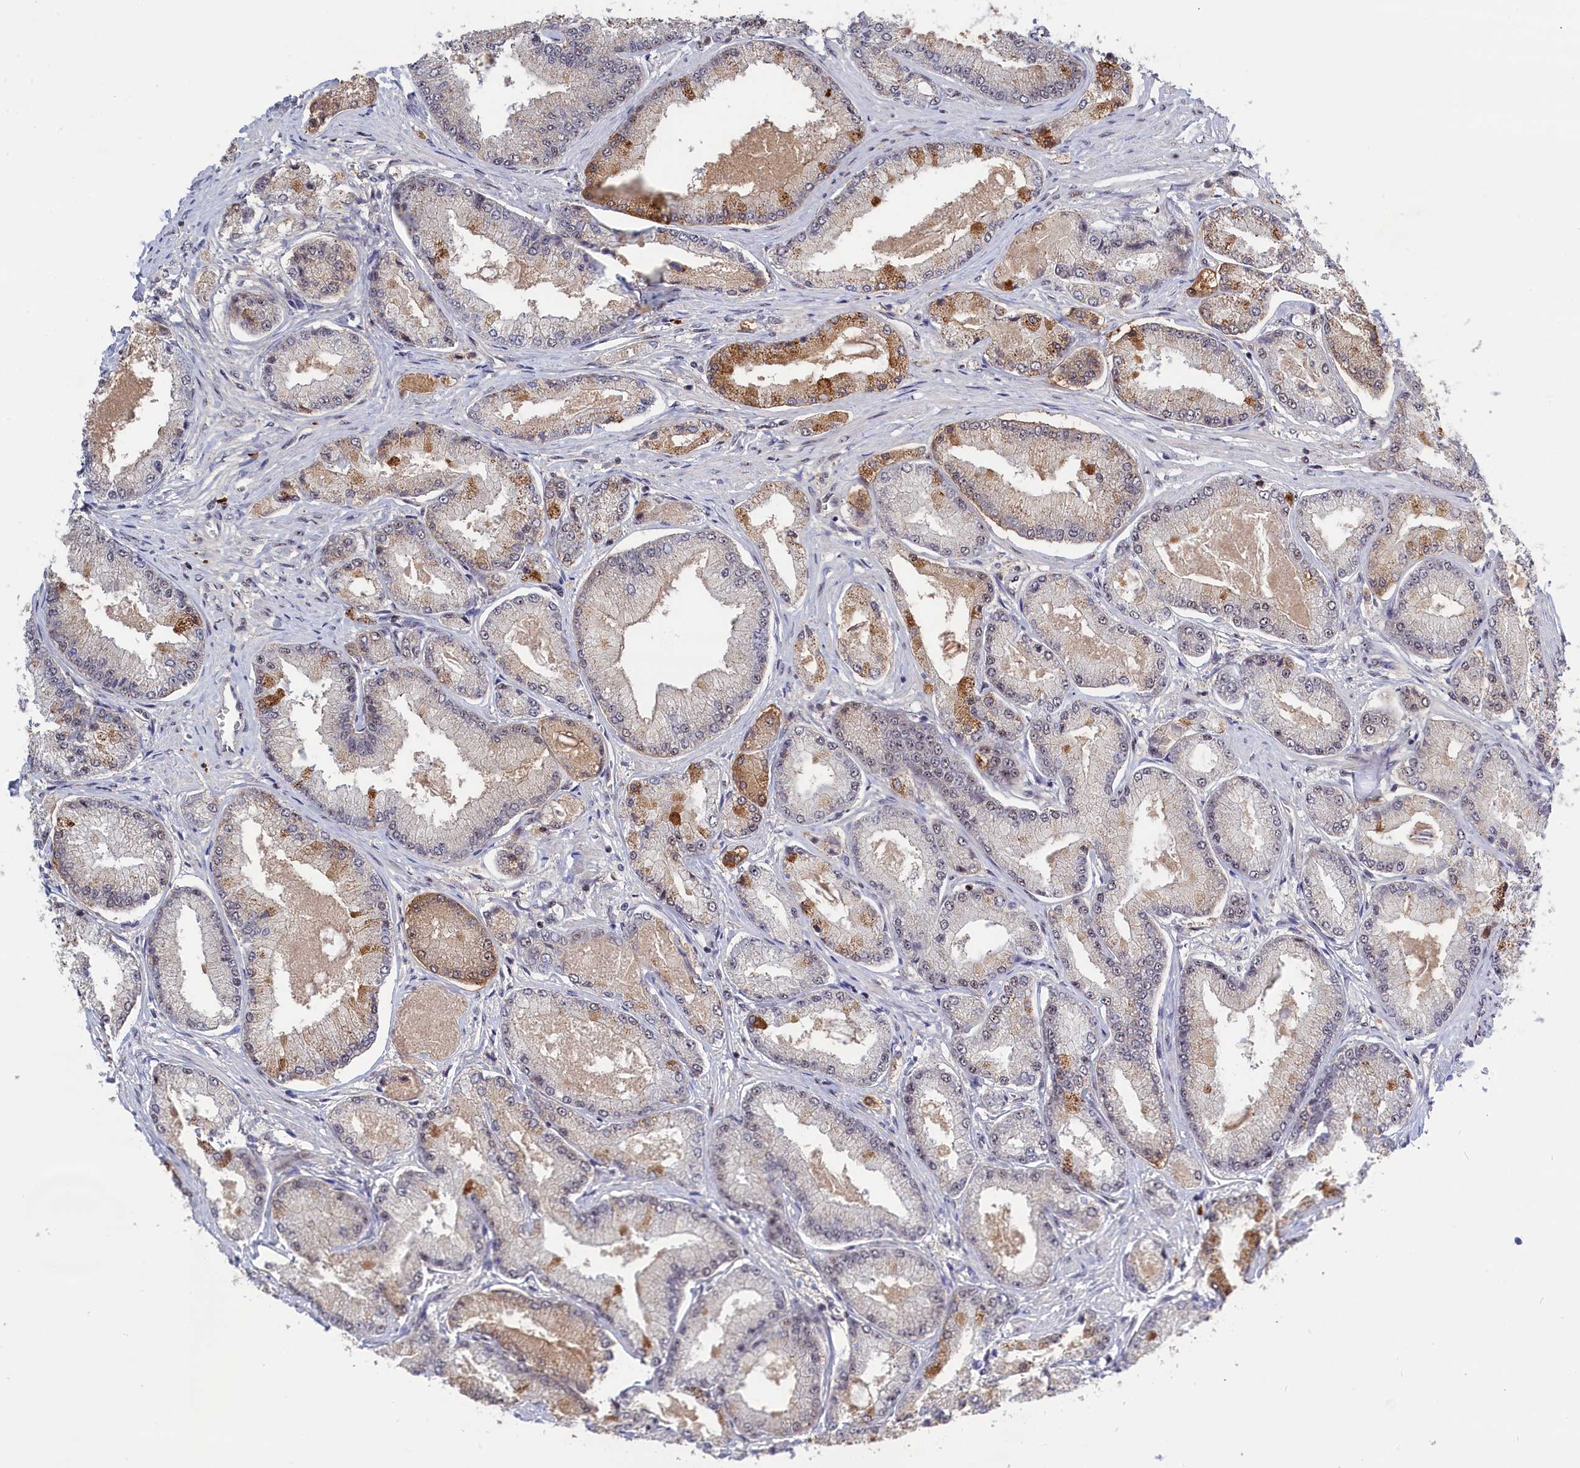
{"staining": {"intensity": "moderate", "quantity": "<25%", "location": "cytoplasmic/membranous,nuclear"}, "tissue": "prostate cancer", "cell_type": "Tumor cells", "image_type": "cancer", "snomed": [{"axis": "morphology", "description": "Adenocarcinoma, Low grade"}, {"axis": "topography", "description": "Prostate"}], "caption": "Immunohistochemistry (DAB) staining of human low-grade adenocarcinoma (prostate) shows moderate cytoplasmic/membranous and nuclear protein positivity in about <25% of tumor cells.", "gene": "TAB1", "patient": {"sex": "male", "age": 74}}